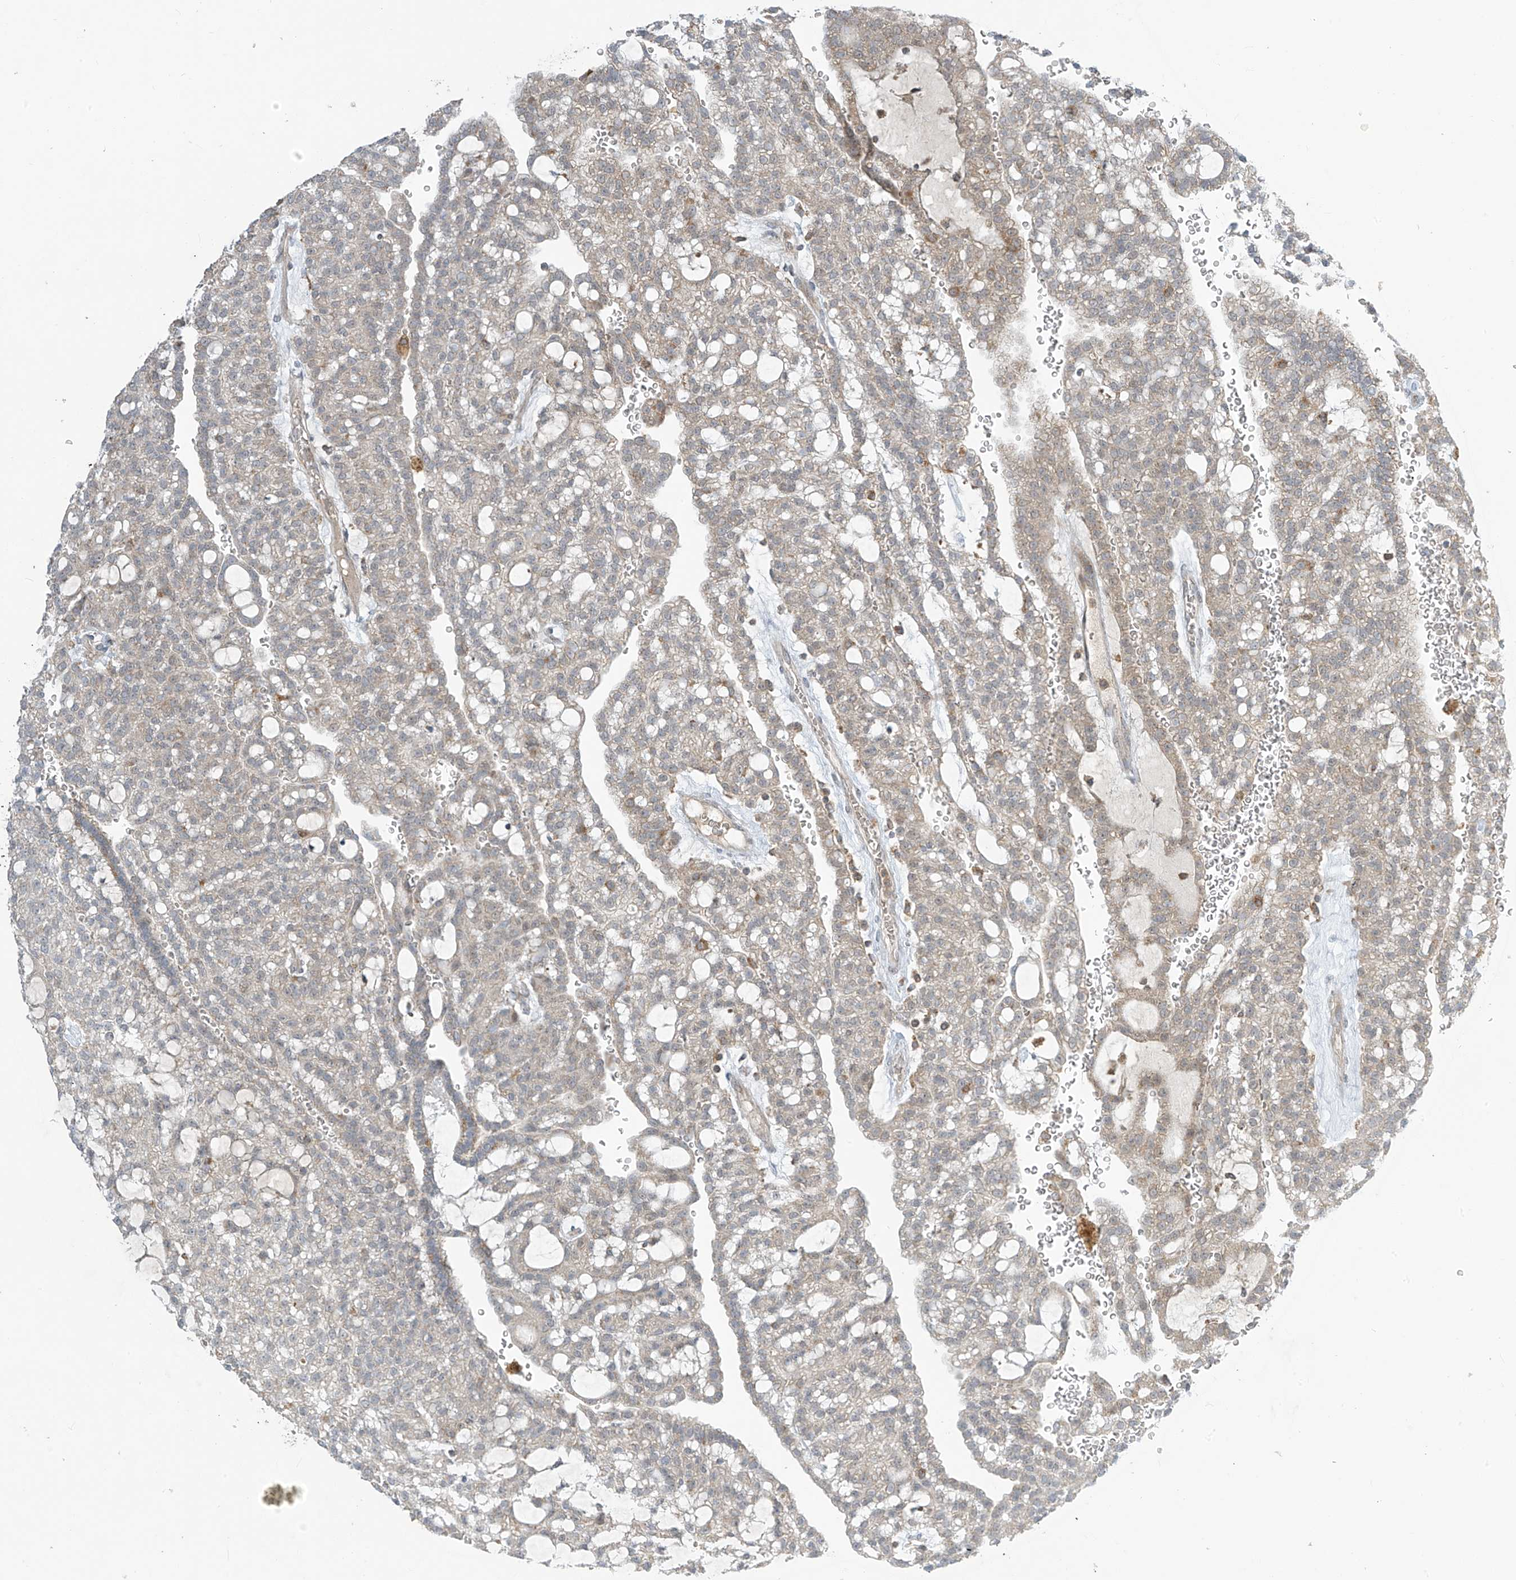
{"staining": {"intensity": "negative", "quantity": "none", "location": "none"}, "tissue": "renal cancer", "cell_type": "Tumor cells", "image_type": "cancer", "snomed": [{"axis": "morphology", "description": "Adenocarcinoma, NOS"}, {"axis": "topography", "description": "Kidney"}], "caption": "The micrograph demonstrates no significant staining in tumor cells of adenocarcinoma (renal). The staining is performed using DAB brown chromogen with nuclei counter-stained in using hematoxylin.", "gene": "PARVG", "patient": {"sex": "male", "age": 63}}